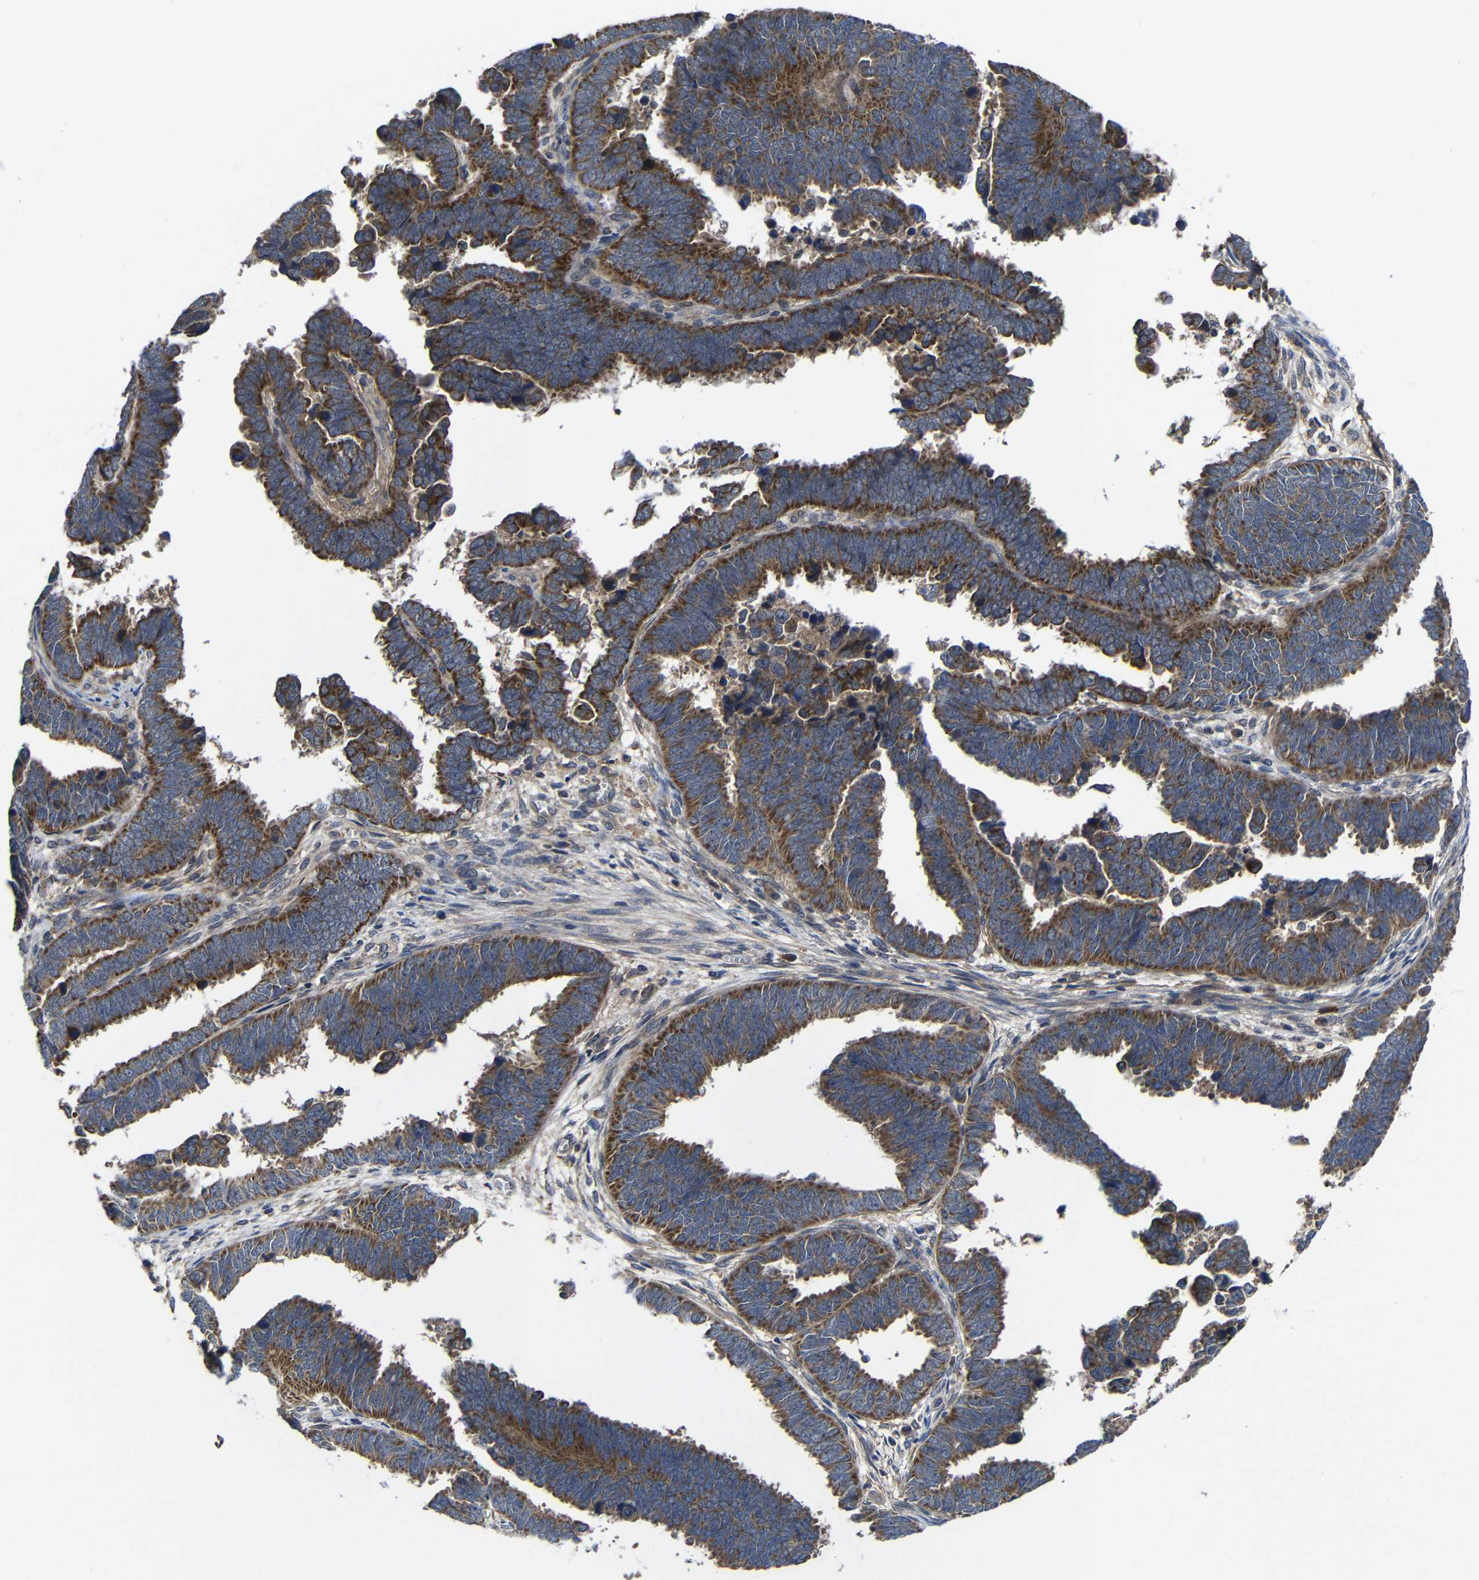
{"staining": {"intensity": "moderate", "quantity": ">75%", "location": "cytoplasmic/membranous"}, "tissue": "endometrial cancer", "cell_type": "Tumor cells", "image_type": "cancer", "snomed": [{"axis": "morphology", "description": "Adenocarcinoma, NOS"}, {"axis": "topography", "description": "Endometrium"}], "caption": "An image showing moderate cytoplasmic/membranous staining in approximately >75% of tumor cells in adenocarcinoma (endometrial), as visualized by brown immunohistochemical staining.", "gene": "LPAR5", "patient": {"sex": "female", "age": 75}}